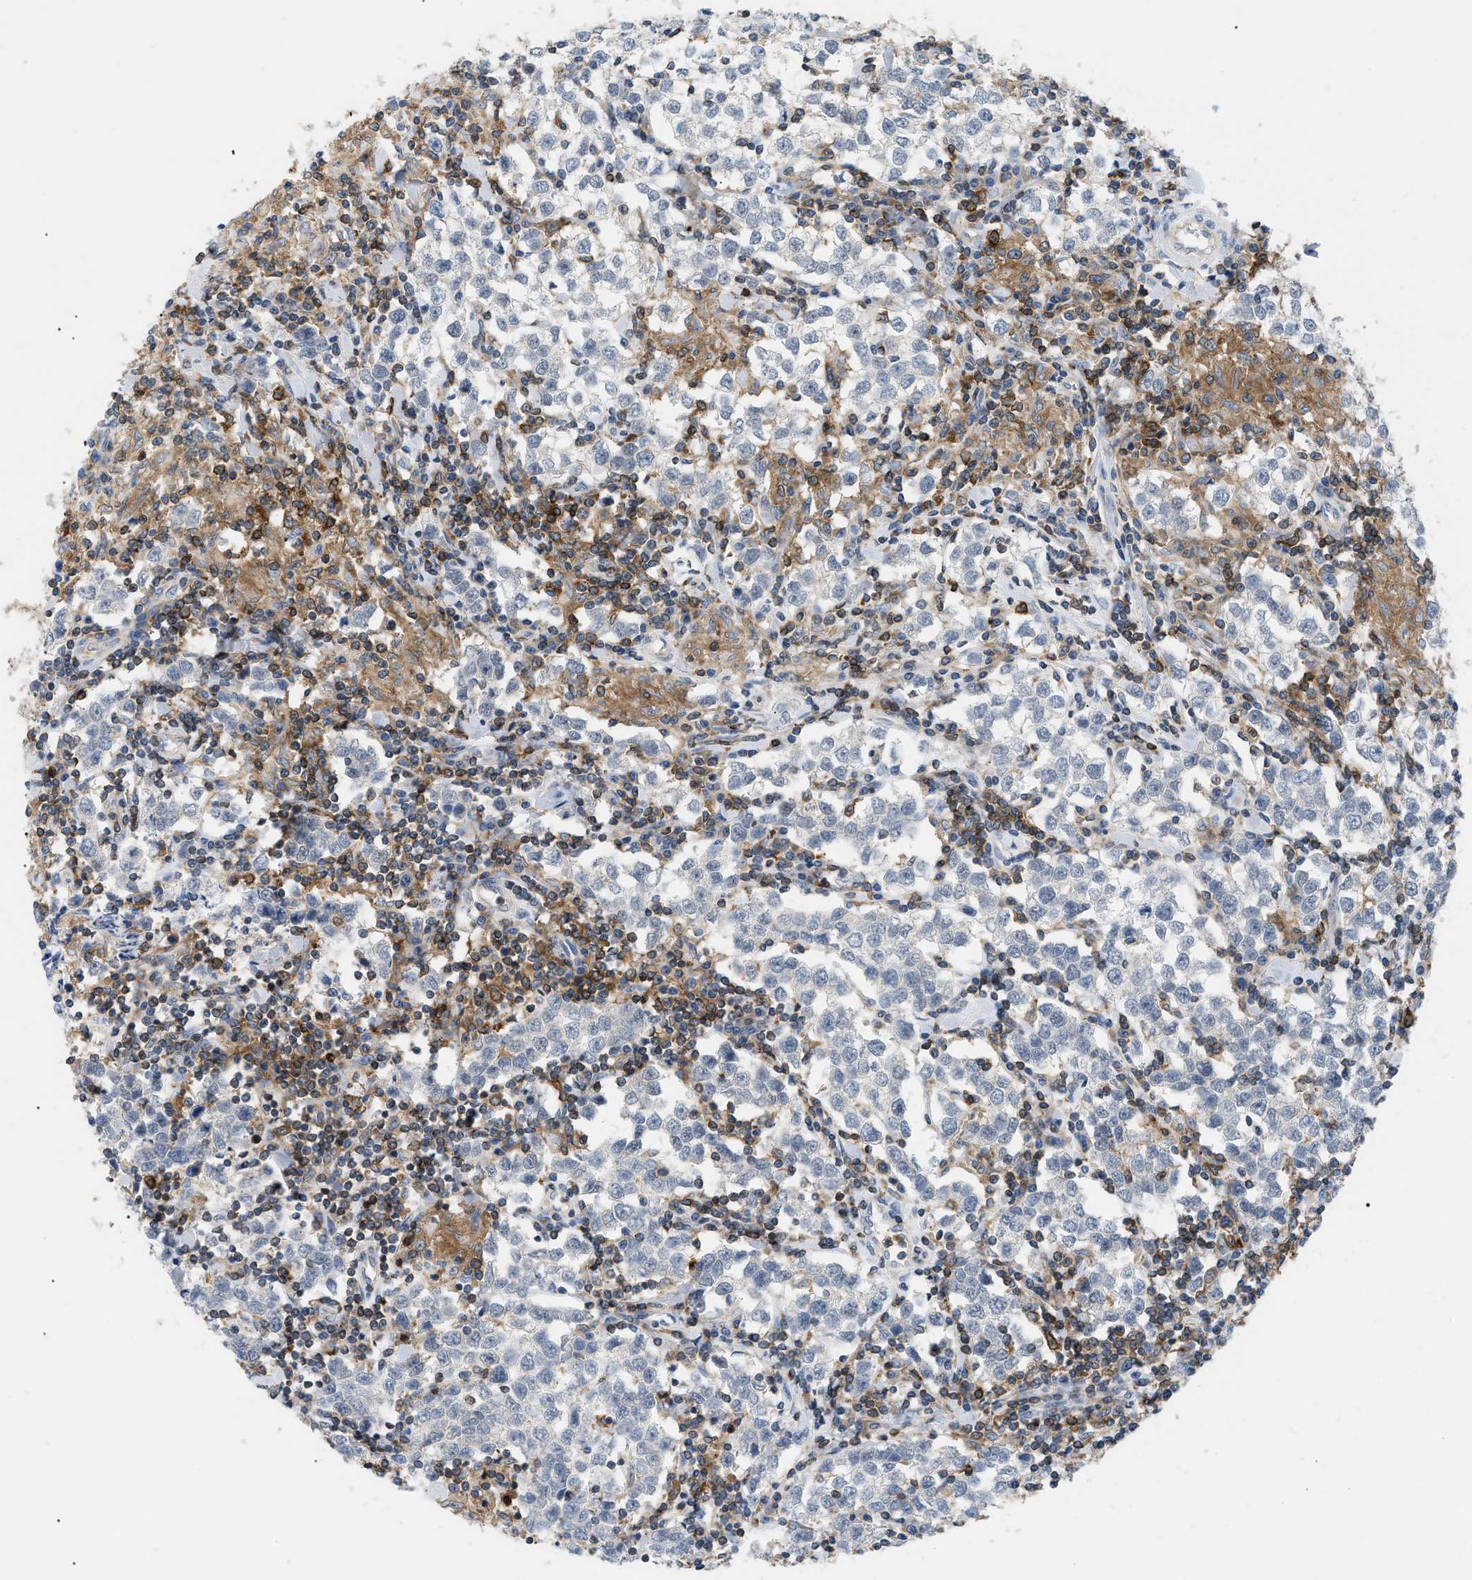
{"staining": {"intensity": "negative", "quantity": "none", "location": "none"}, "tissue": "testis cancer", "cell_type": "Tumor cells", "image_type": "cancer", "snomed": [{"axis": "morphology", "description": "Seminoma, NOS"}, {"axis": "morphology", "description": "Carcinoma, Embryonal, NOS"}, {"axis": "topography", "description": "Testis"}], "caption": "Human testis embryonal carcinoma stained for a protein using immunohistochemistry exhibits no positivity in tumor cells.", "gene": "INPP5D", "patient": {"sex": "male", "age": 36}}